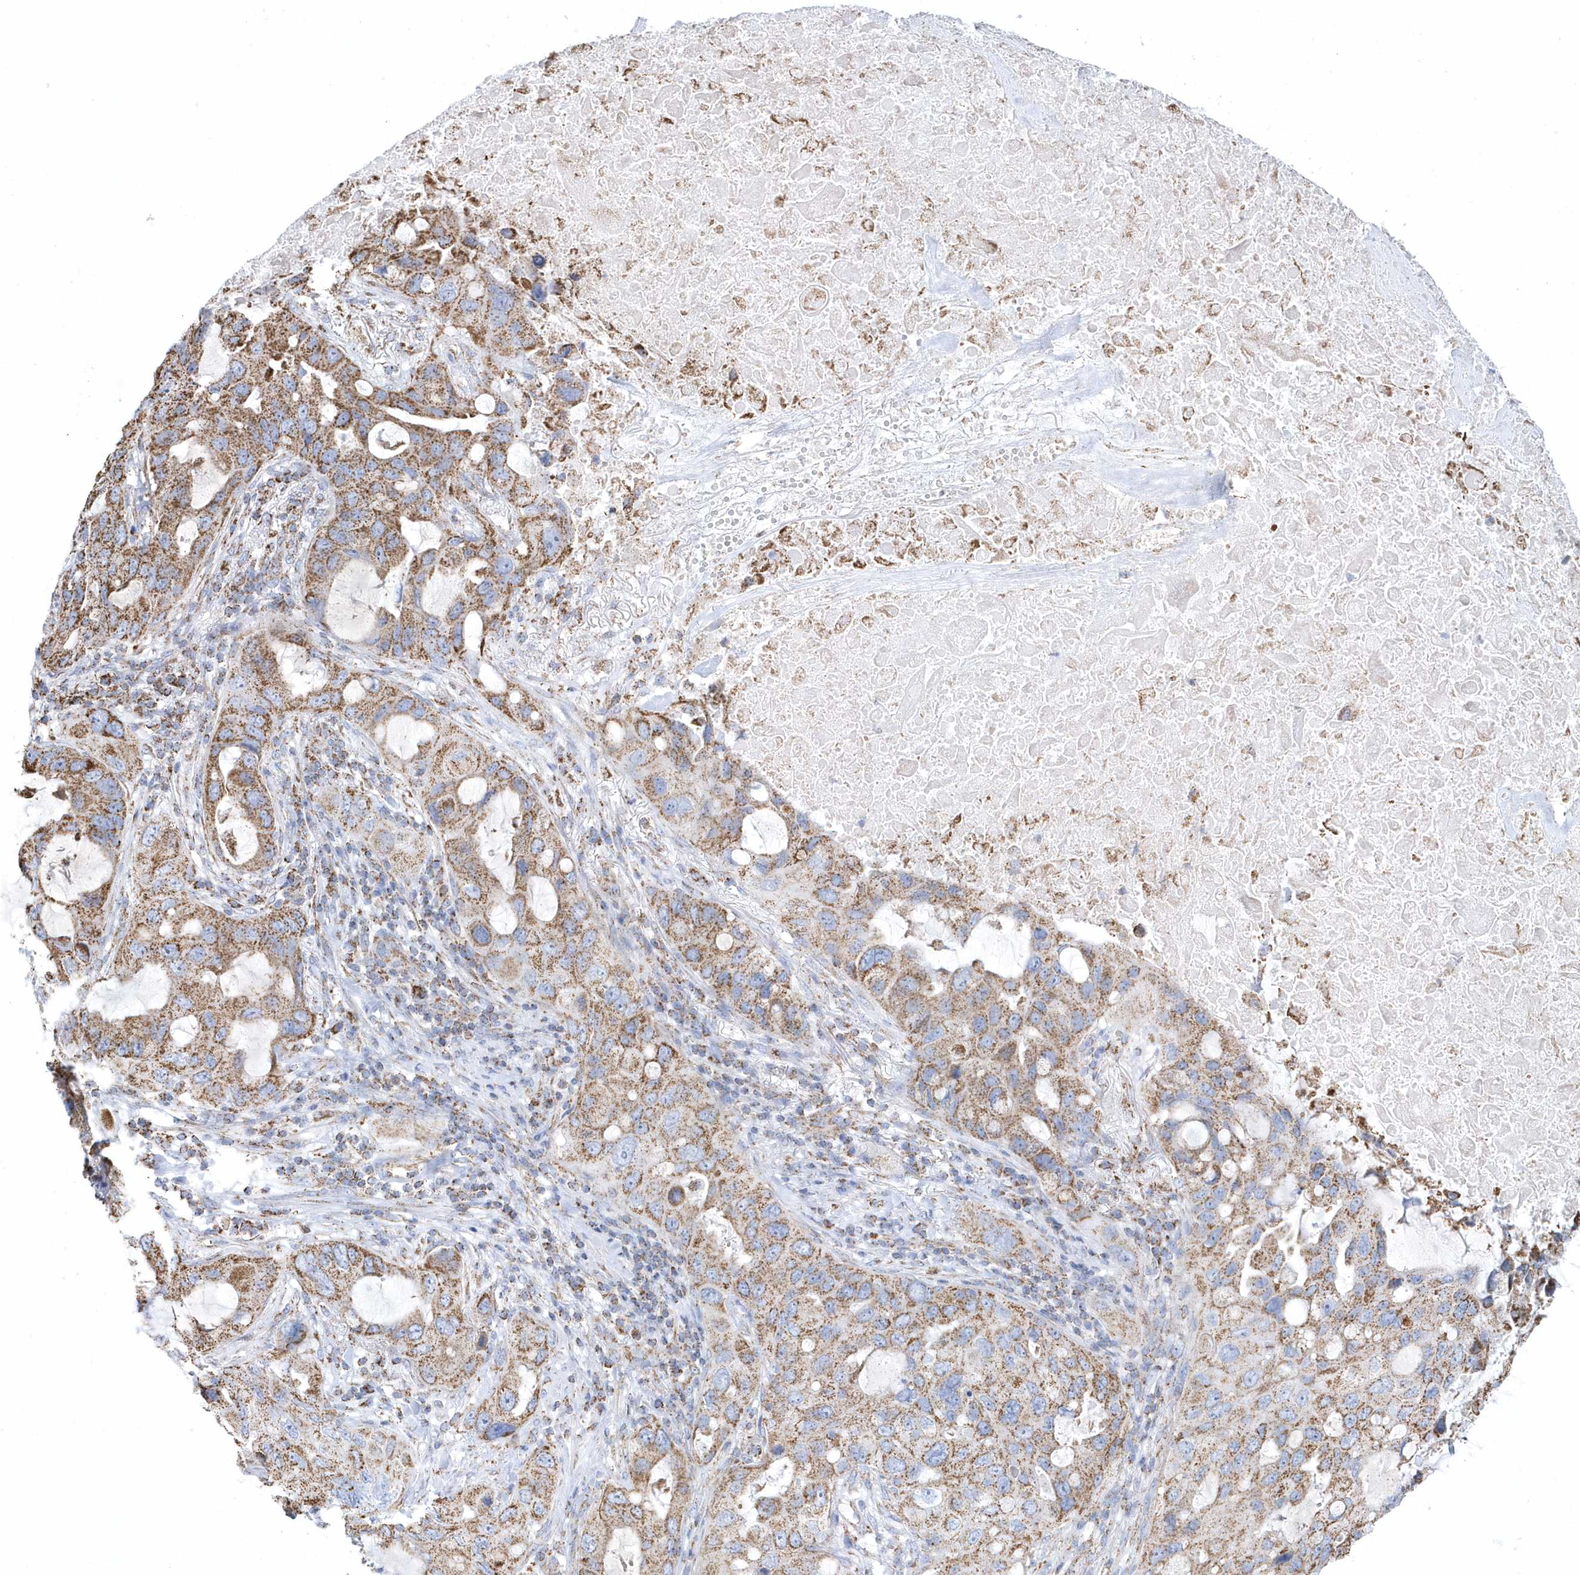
{"staining": {"intensity": "moderate", "quantity": ">75%", "location": "cytoplasmic/membranous"}, "tissue": "lung cancer", "cell_type": "Tumor cells", "image_type": "cancer", "snomed": [{"axis": "morphology", "description": "Squamous cell carcinoma, NOS"}, {"axis": "topography", "description": "Lung"}], "caption": "The photomicrograph shows staining of squamous cell carcinoma (lung), revealing moderate cytoplasmic/membranous protein positivity (brown color) within tumor cells.", "gene": "GTPBP8", "patient": {"sex": "female", "age": 73}}